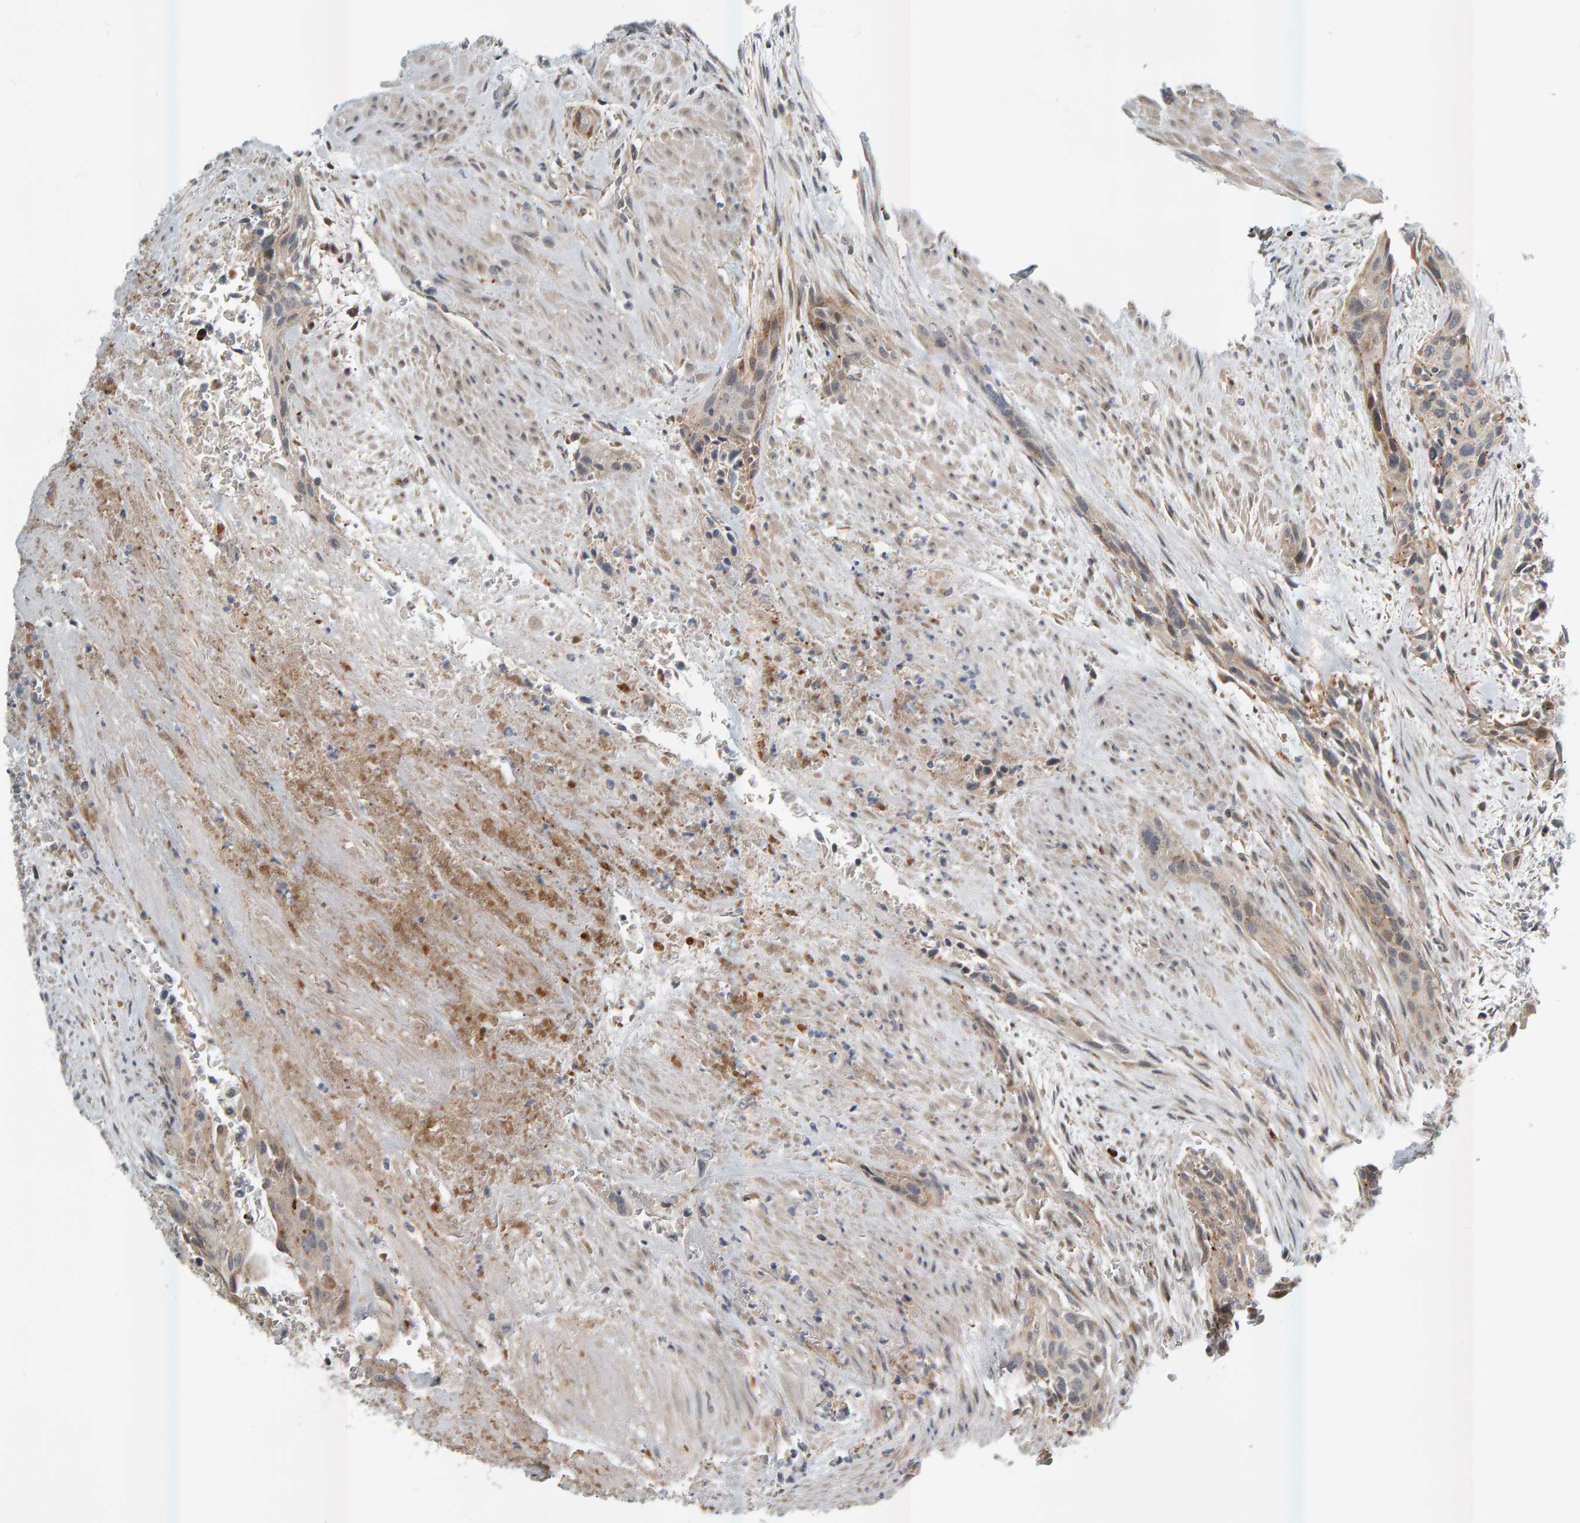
{"staining": {"intensity": "weak", "quantity": "25%-75%", "location": "cytoplasmic/membranous"}, "tissue": "urothelial cancer", "cell_type": "Tumor cells", "image_type": "cancer", "snomed": [{"axis": "morphology", "description": "Urothelial carcinoma, High grade"}, {"axis": "topography", "description": "Urinary bladder"}], "caption": "High-grade urothelial carcinoma stained with a brown dye shows weak cytoplasmic/membranous positive staining in approximately 25%-75% of tumor cells.", "gene": "ZNF160", "patient": {"sex": "male", "age": 35}}